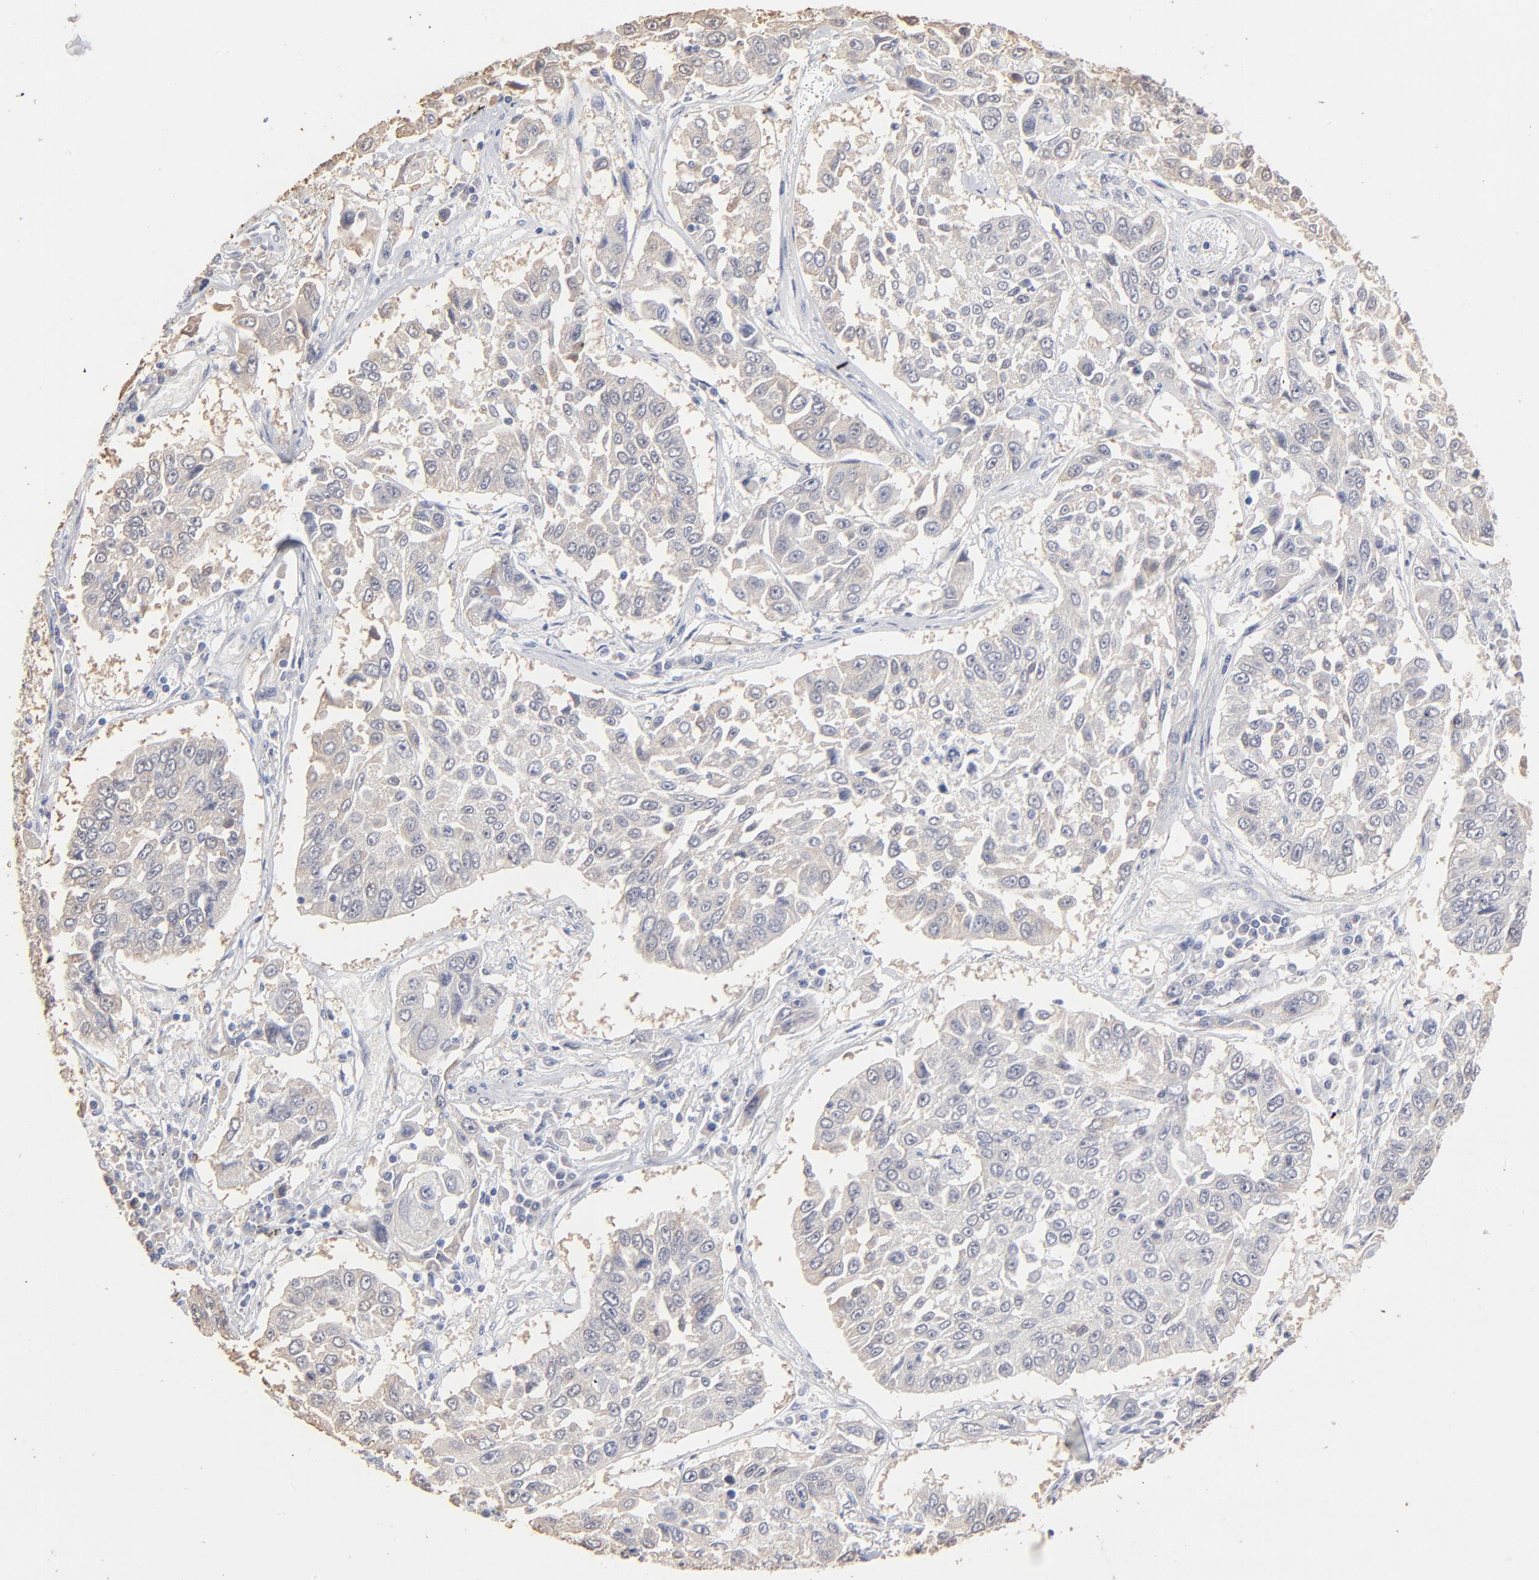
{"staining": {"intensity": "weak", "quantity": ">75%", "location": "cytoplasmic/membranous"}, "tissue": "lung cancer", "cell_type": "Tumor cells", "image_type": "cancer", "snomed": [{"axis": "morphology", "description": "Squamous cell carcinoma, NOS"}, {"axis": "topography", "description": "Lung"}], "caption": "A micrograph showing weak cytoplasmic/membranous positivity in about >75% of tumor cells in lung cancer (squamous cell carcinoma), as visualized by brown immunohistochemical staining.", "gene": "DNAL4", "patient": {"sex": "male", "age": 71}}